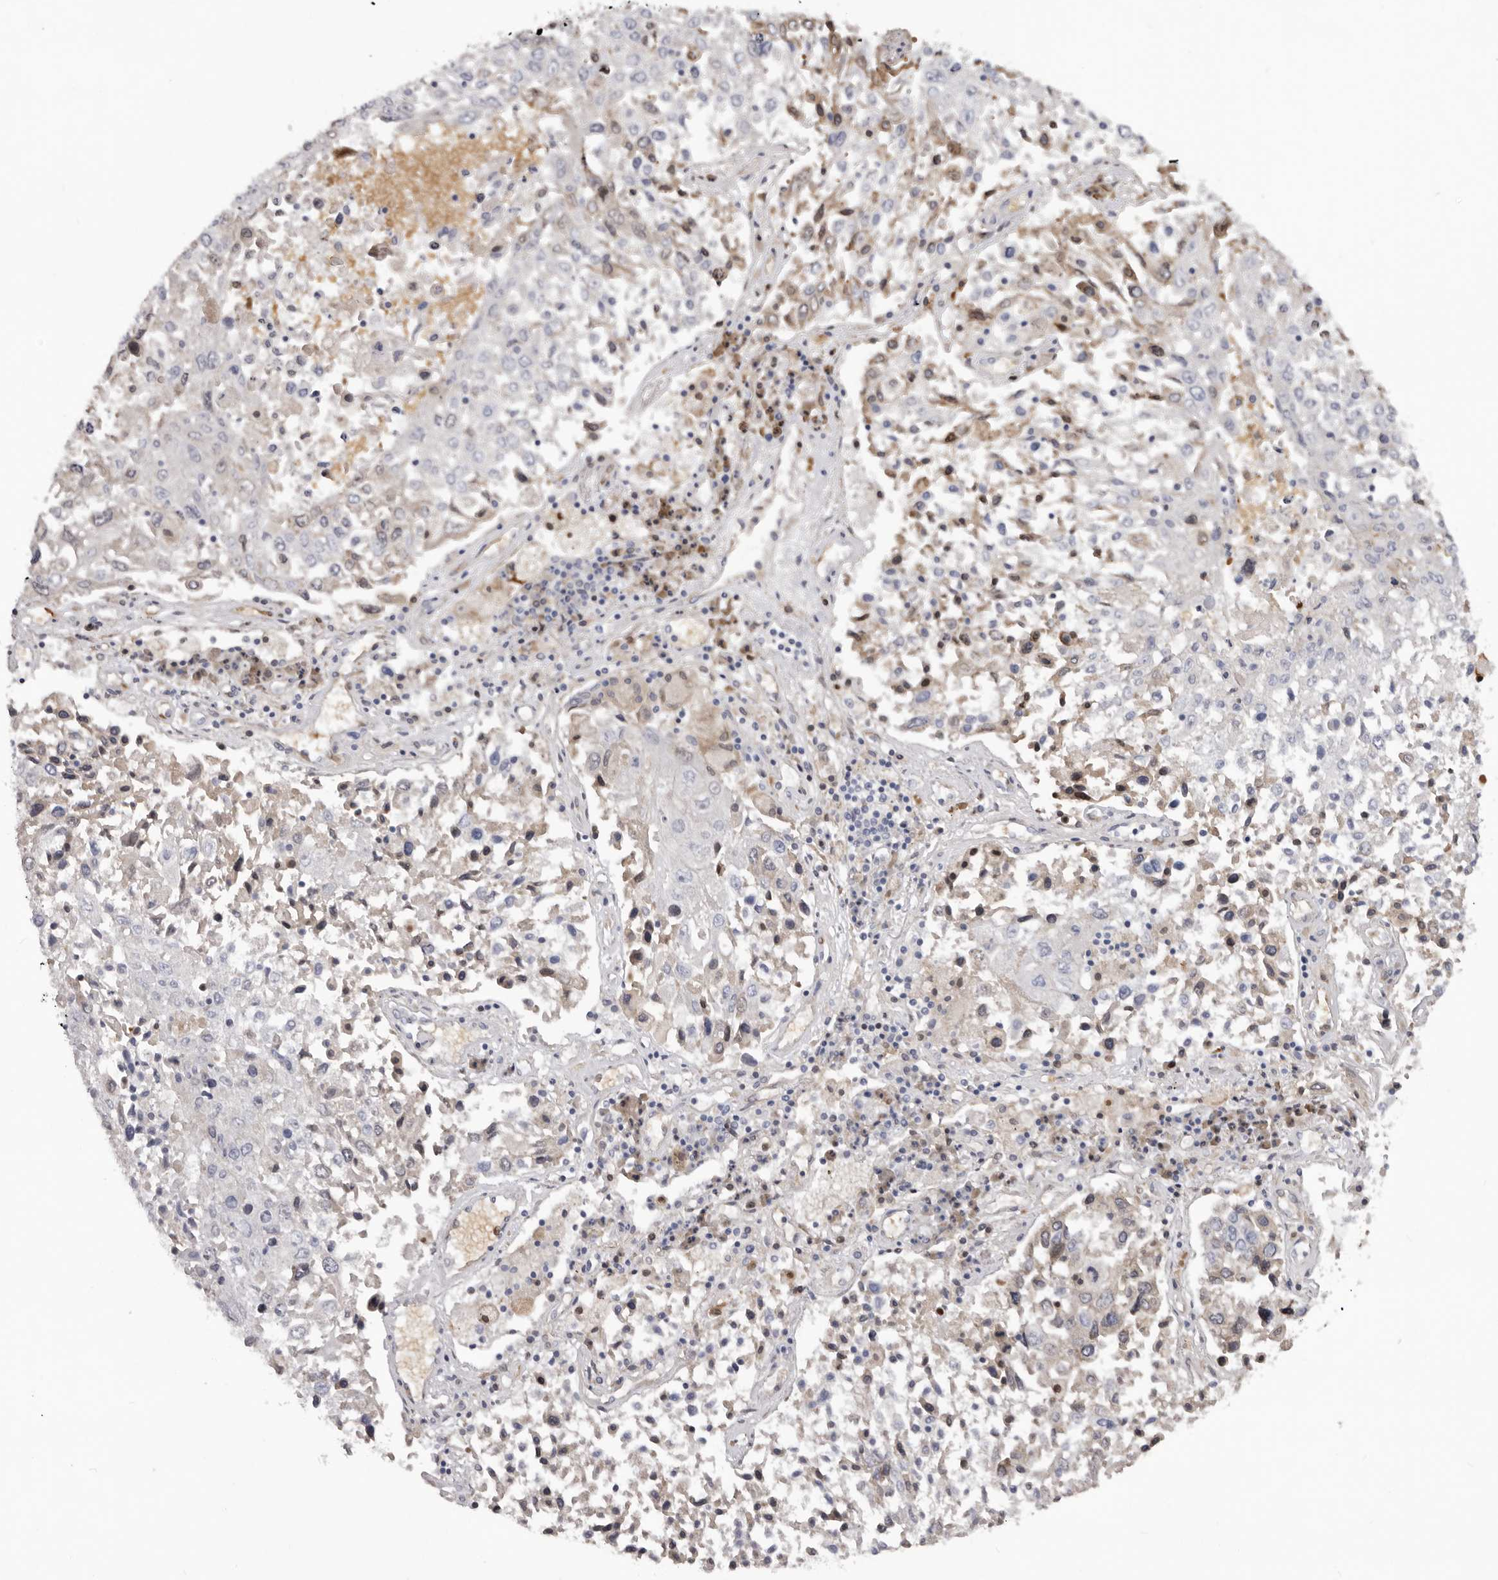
{"staining": {"intensity": "weak", "quantity": "<25%", "location": "cytoplasmic/membranous"}, "tissue": "lung cancer", "cell_type": "Tumor cells", "image_type": "cancer", "snomed": [{"axis": "morphology", "description": "Squamous cell carcinoma, NOS"}, {"axis": "topography", "description": "Lung"}], "caption": "Immunohistochemical staining of lung squamous cell carcinoma reveals no significant staining in tumor cells.", "gene": "TNR", "patient": {"sex": "male", "age": 65}}